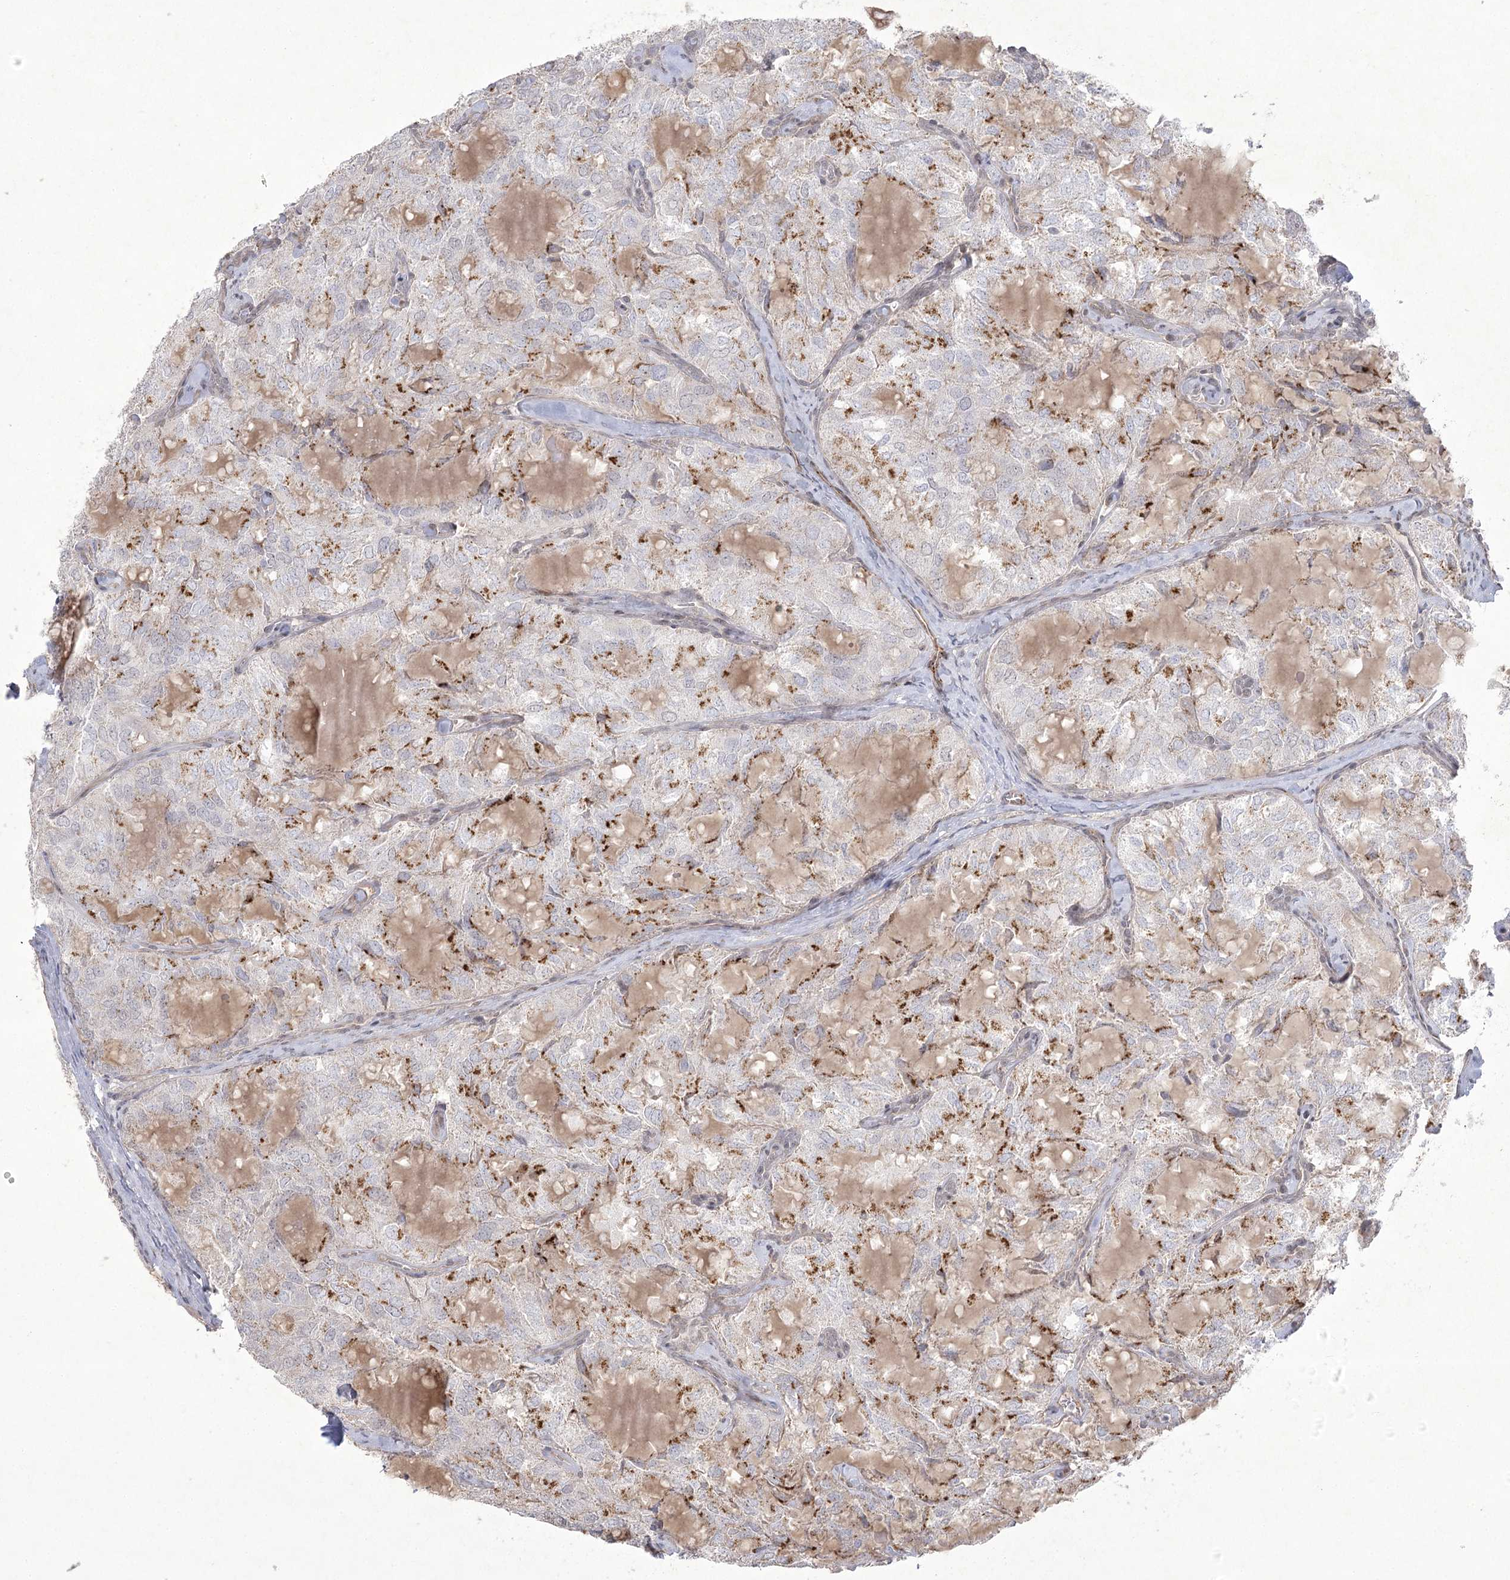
{"staining": {"intensity": "moderate", "quantity": "25%-75%", "location": "cytoplasmic/membranous"}, "tissue": "thyroid cancer", "cell_type": "Tumor cells", "image_type": "cancer", "snomed": [{"axis": "morphology", "description": "Follicular adenoma carcinoma, NOS"}, {"axis": "topography", "description": "Thyroid gland"}], "caption": "About 25%-75% of tumor cells in human follicular adenoma carcinoma (thyroid) show moderate cytoplasmic/membranous protein positivity as visualized by brown immunohistochemical staining.", "gene": "AMTN", "patient": {"sex": "male", "age": 75}}